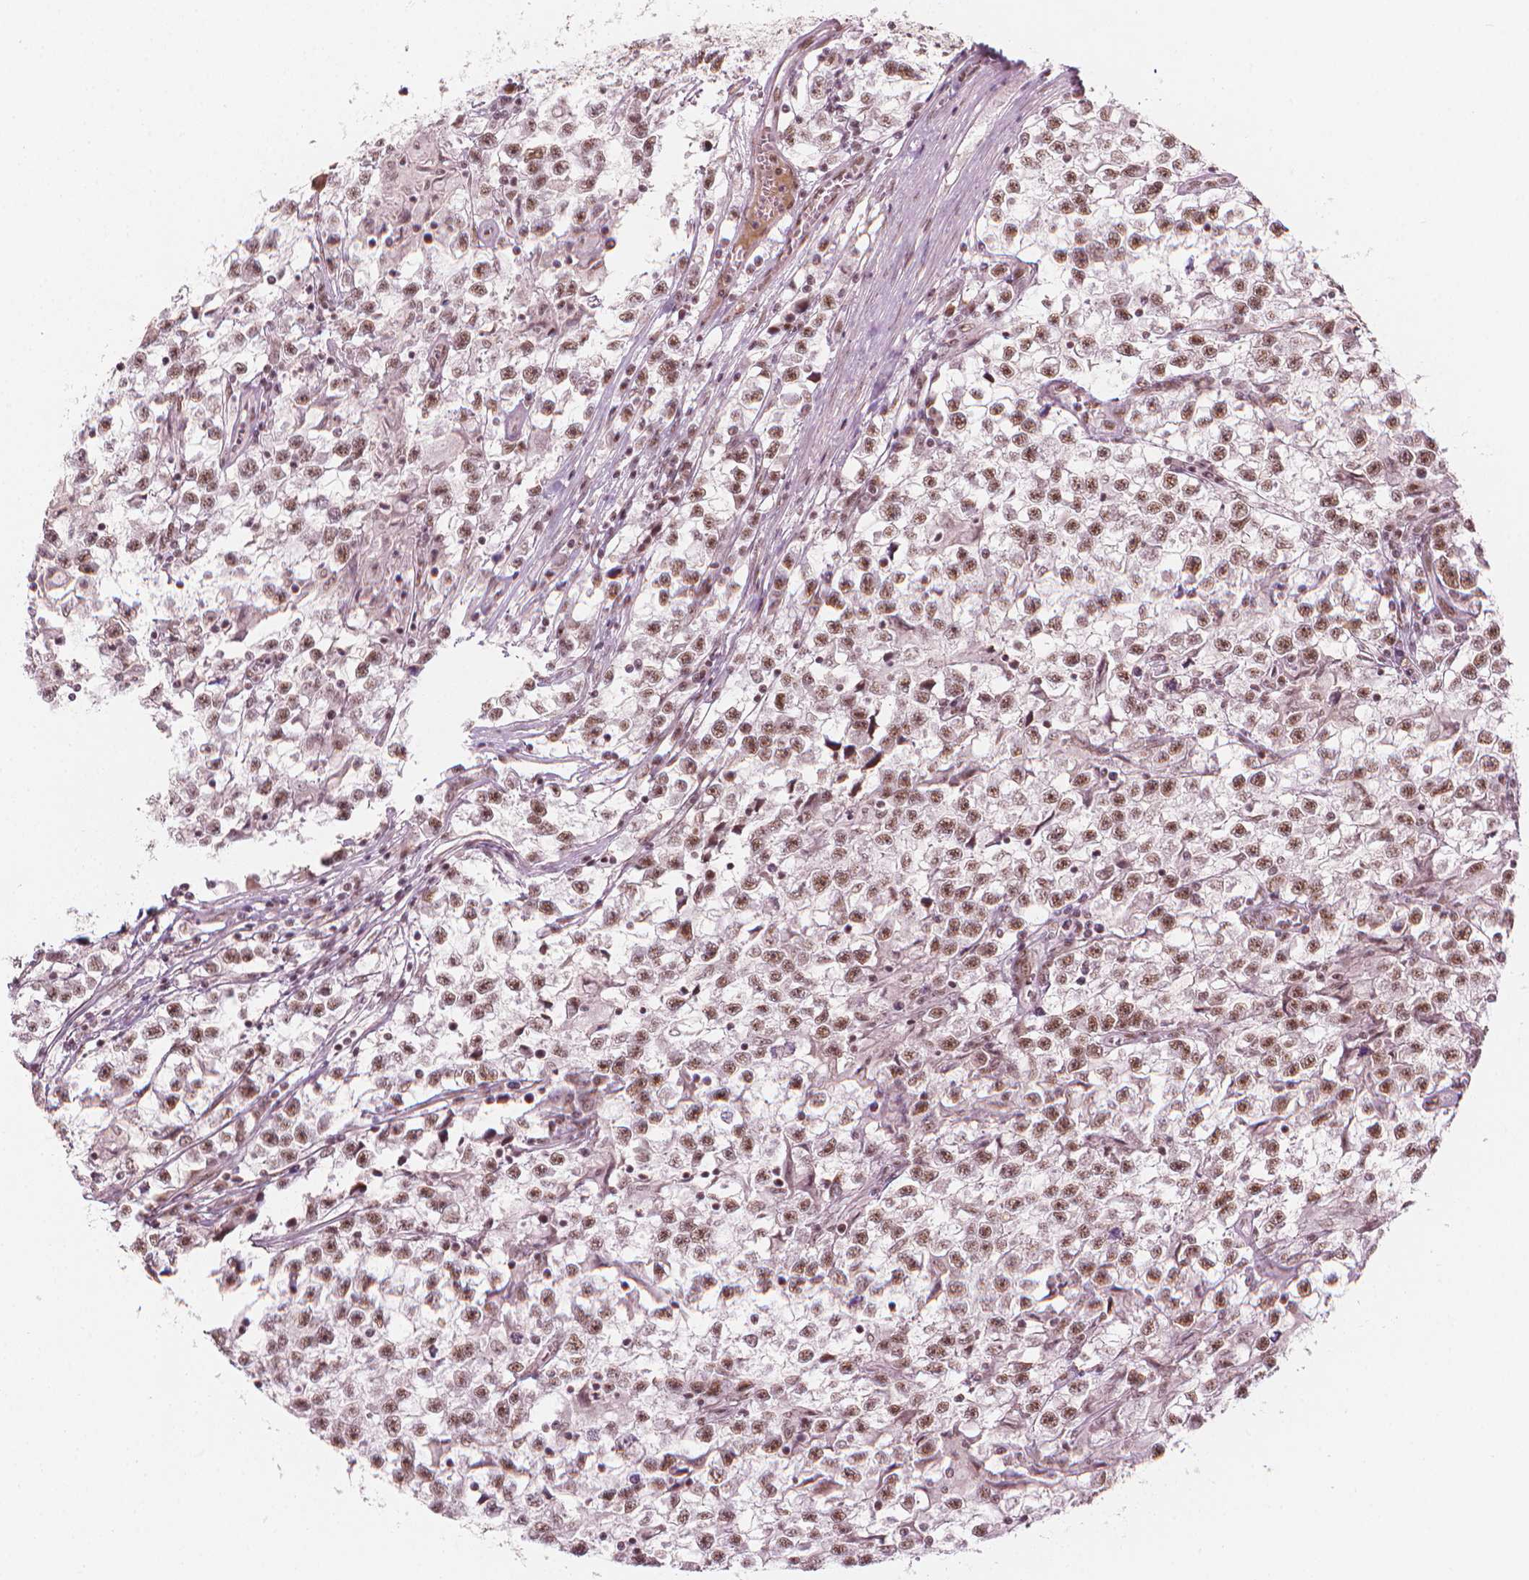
{"staining": {"intensity": "moderate", "quantity": ">75%", "location": "nuclear"}, "tissue": "testis cancer", "cell_type": "Tumor cells", "image_type": "cancer", "snomed": [{"axis": "morphology", "description": "Seminoma, NOS"}, {"axis": "topography", "description": "Testis"}], "caption": "High-magnification brightfield microscopy of testis seminoma stained with DAB (3,3'-diaminobenzidine) (brown) and counterstained with hematoxylin (blue). tumor cells exhibit moderate nuclear positivity is appreciated in approximately>75% of cells.", "gene": "ELF2", "patient": {"sex": "male", "age": 31}}